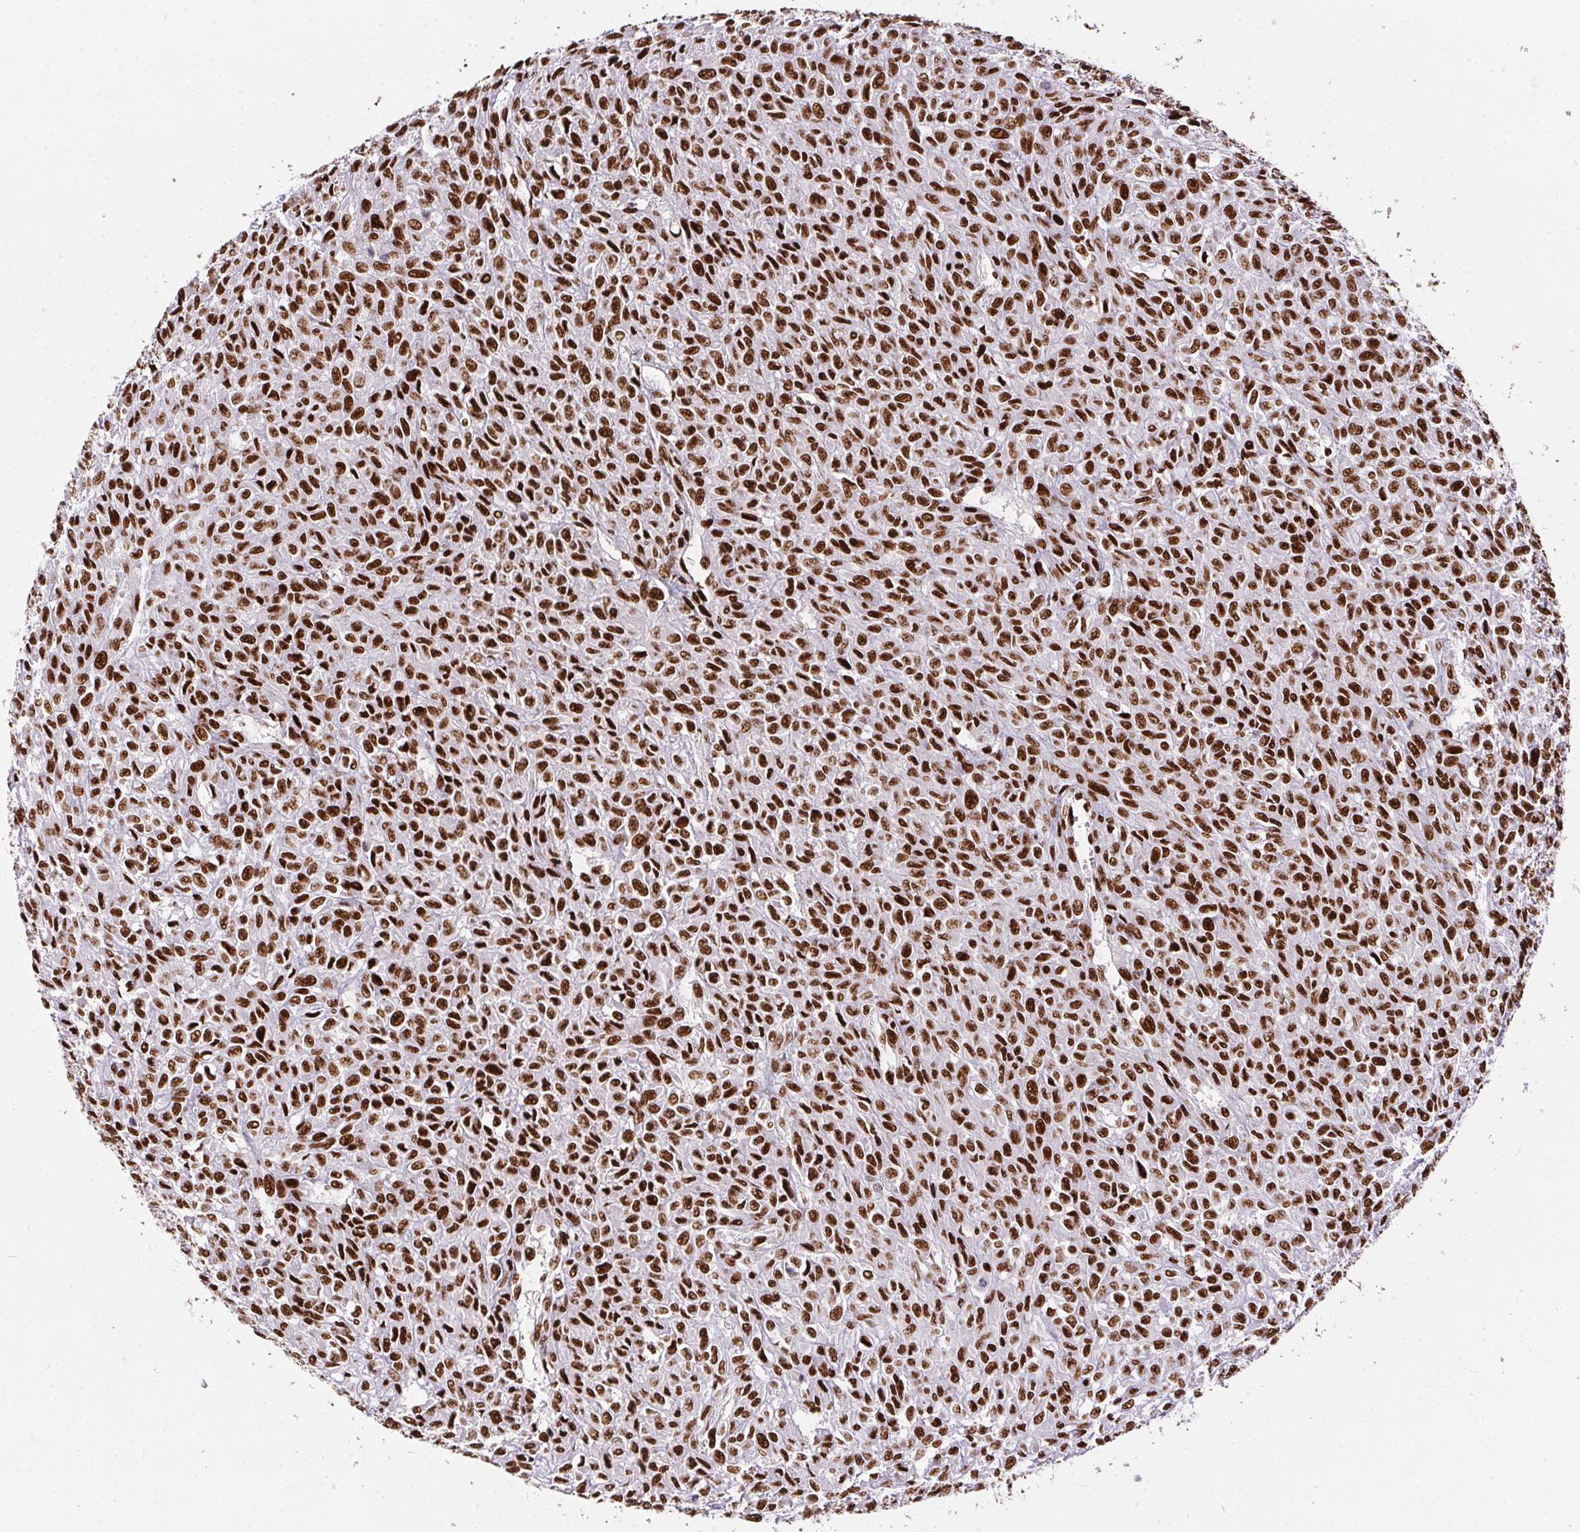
{"staining": {"intensity": "strong", "quantity": ">75%", "location": "nuclear"}, "tissue": "renal cancer", "cell_type": "Tumor cells", "image_type": "cancer", "snomed": [{"axis": "morphology", "description": "Adenocarcinoma, NOS"}, {"axis": "topography", "description": "Kidney"}], "caption": "Protein staining by immunohistochemistry shows strong nuclear positivity in approximately >75% of tumor cells in adenocarcinoma (renal).", "gene": "PAGE3", "patient": {"sex": "male", "age": 58}}